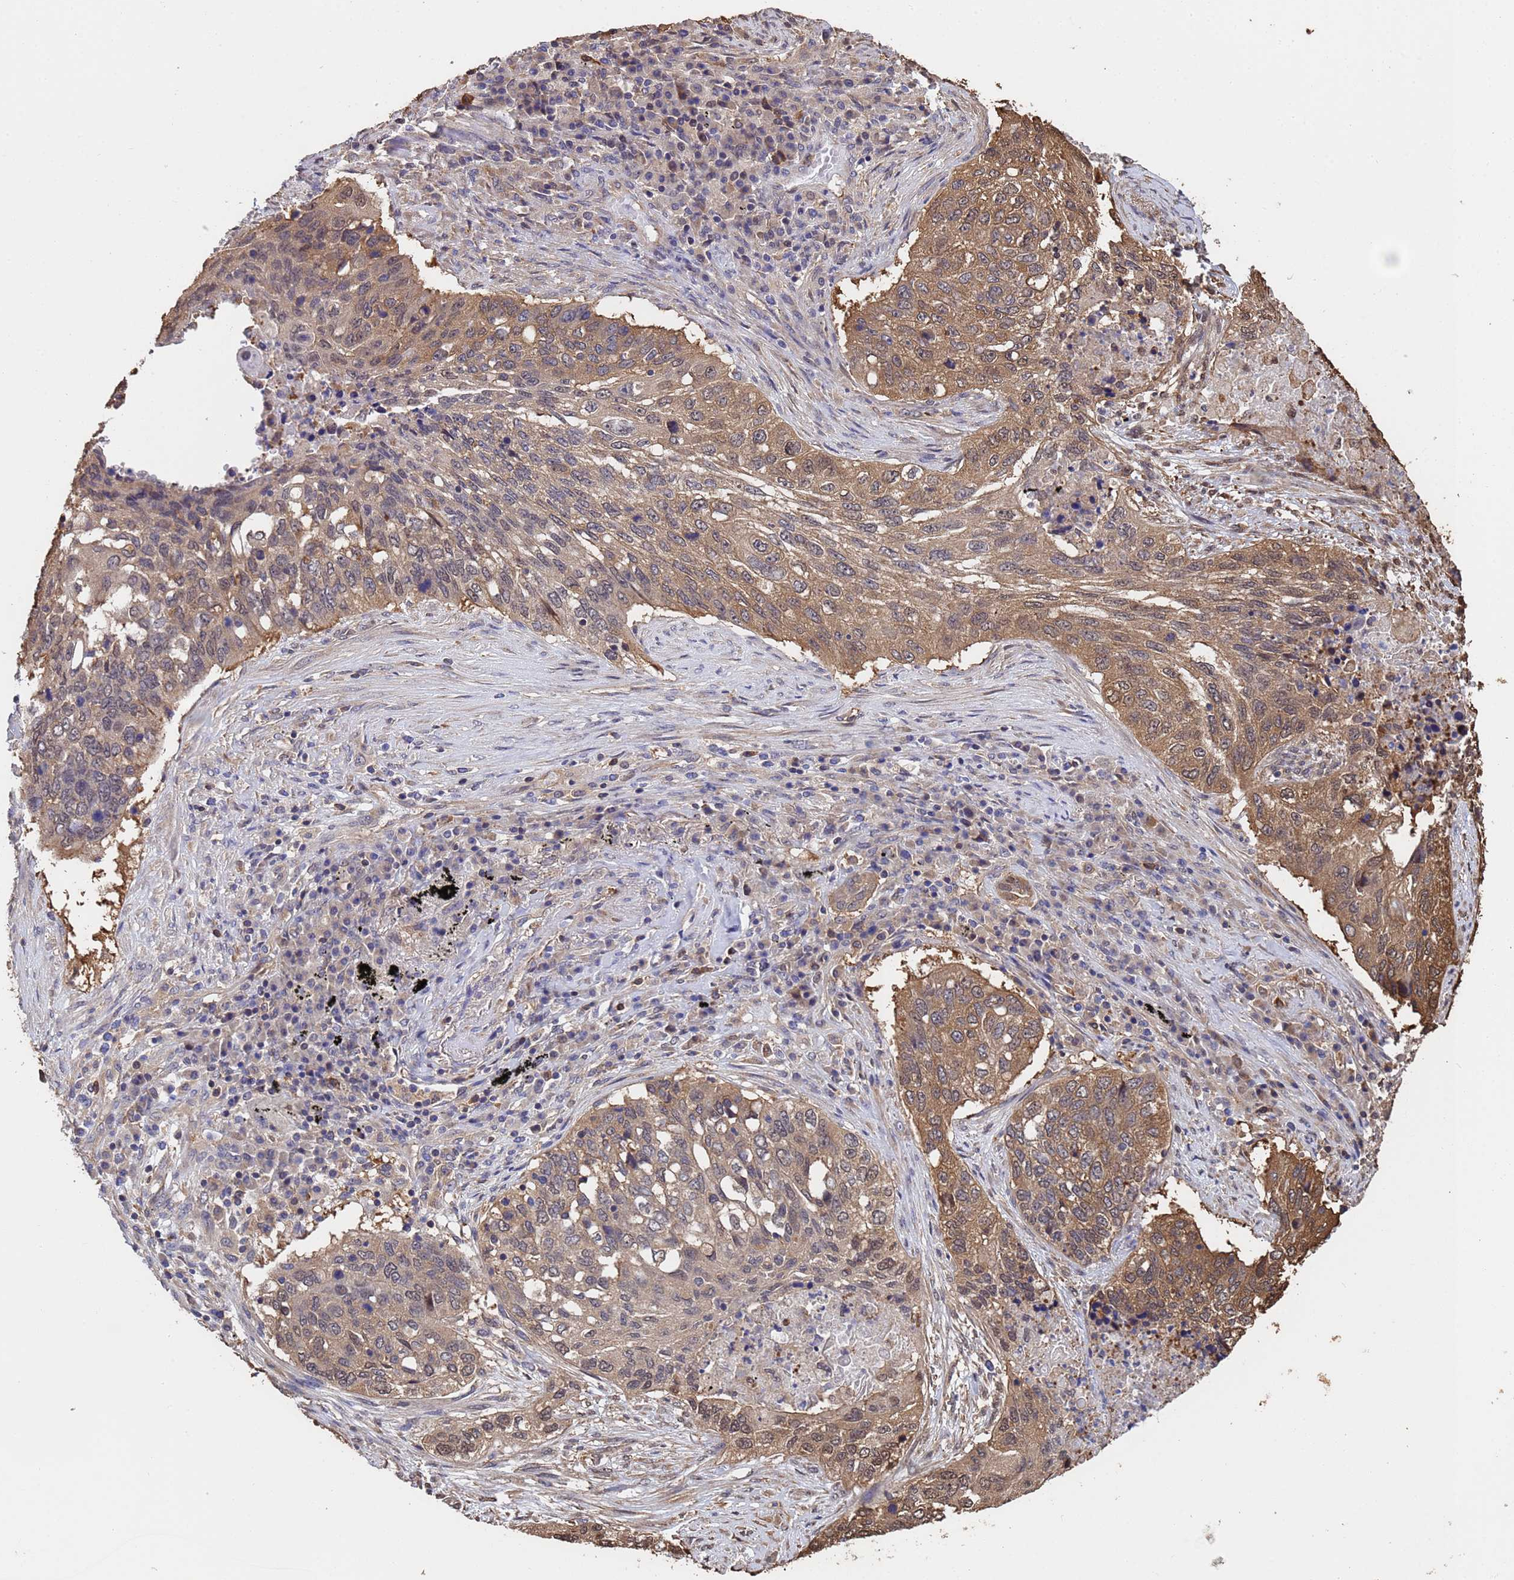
{"staining": {"intensity": "moderate", "quantity": ">75%", "location": "cytoplasmic/membranous,nuclear"}, "tissue": "lung cancer", "cell_type": "Tumor cells", "image_type": "cancer", "snomed": [{"axis": "morphology", "description": "Squamous cell carcinoma, NOS"}, {"axis": "topography", "description": "Lung"}], "caption": "Immunohistochemistry of human lung cancer displays medium levels of moderate cytoplasmic/membranous and nuclear expression in about >75% of tumor cells. (DAB (3,3'-diaminobenzidine) = brown stain, brightfield microscopy at high magnification).", "gene": "FAM25A", "patient": {"sex": "female", "age": 63}}